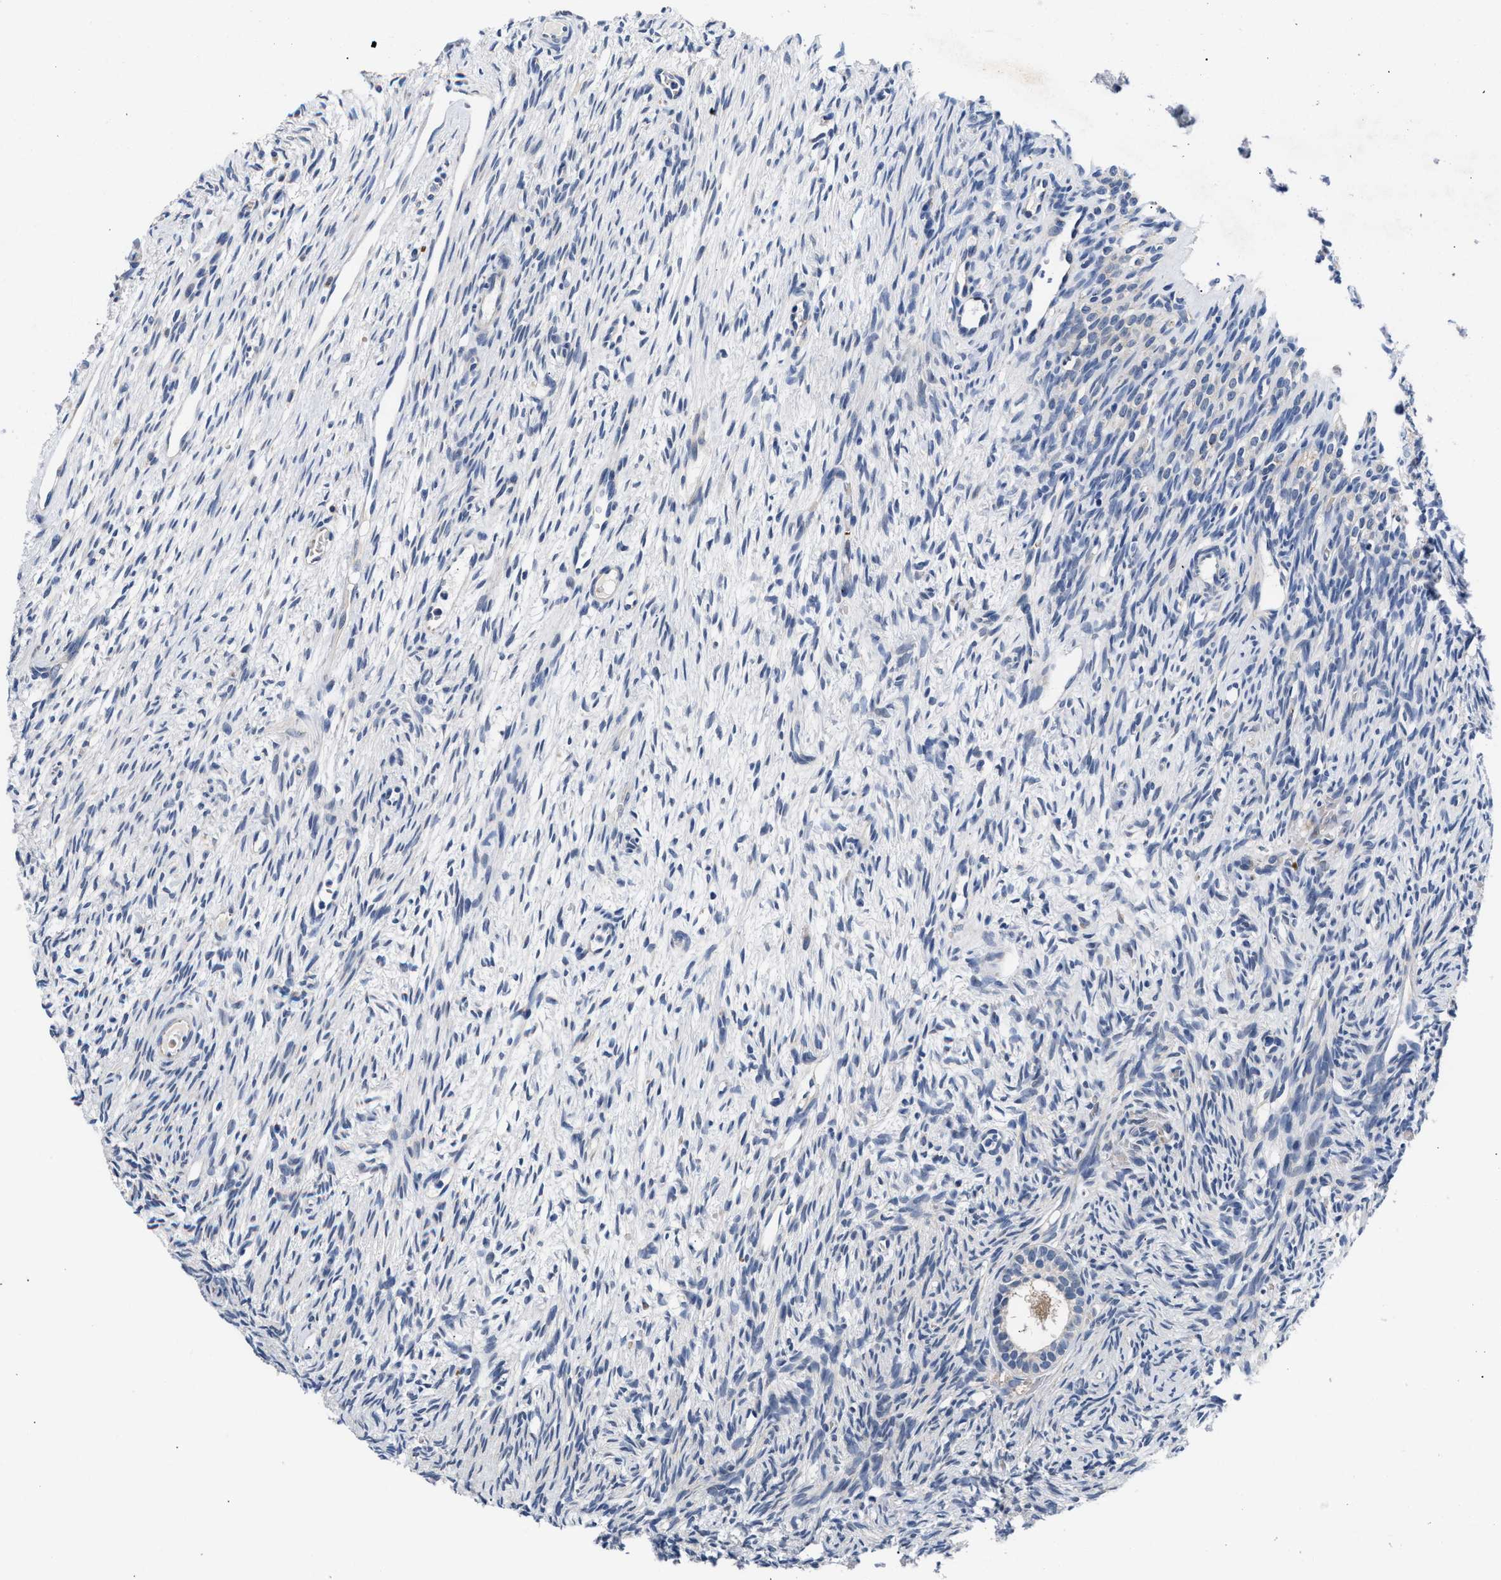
{"staining": {"intensity": "moderate", "quantity": ">75%", "location": "cytoplasmic/membranous"}, "tissue": "ovary", "cell_type": "Follicle cells", "image_type": "normal", "snomed": [{"axis": "morphology", "description": "Normal tissue, NOS"}, {"axis": "topography", "description": "Ovary"}], "caption": "Protein staining of benign ovary reveals moderate cytoplasmic/membranous staining in about >75% of follicle cells.", "gene": "RINT1", "patient": {"sex": "female", "age": 33}}